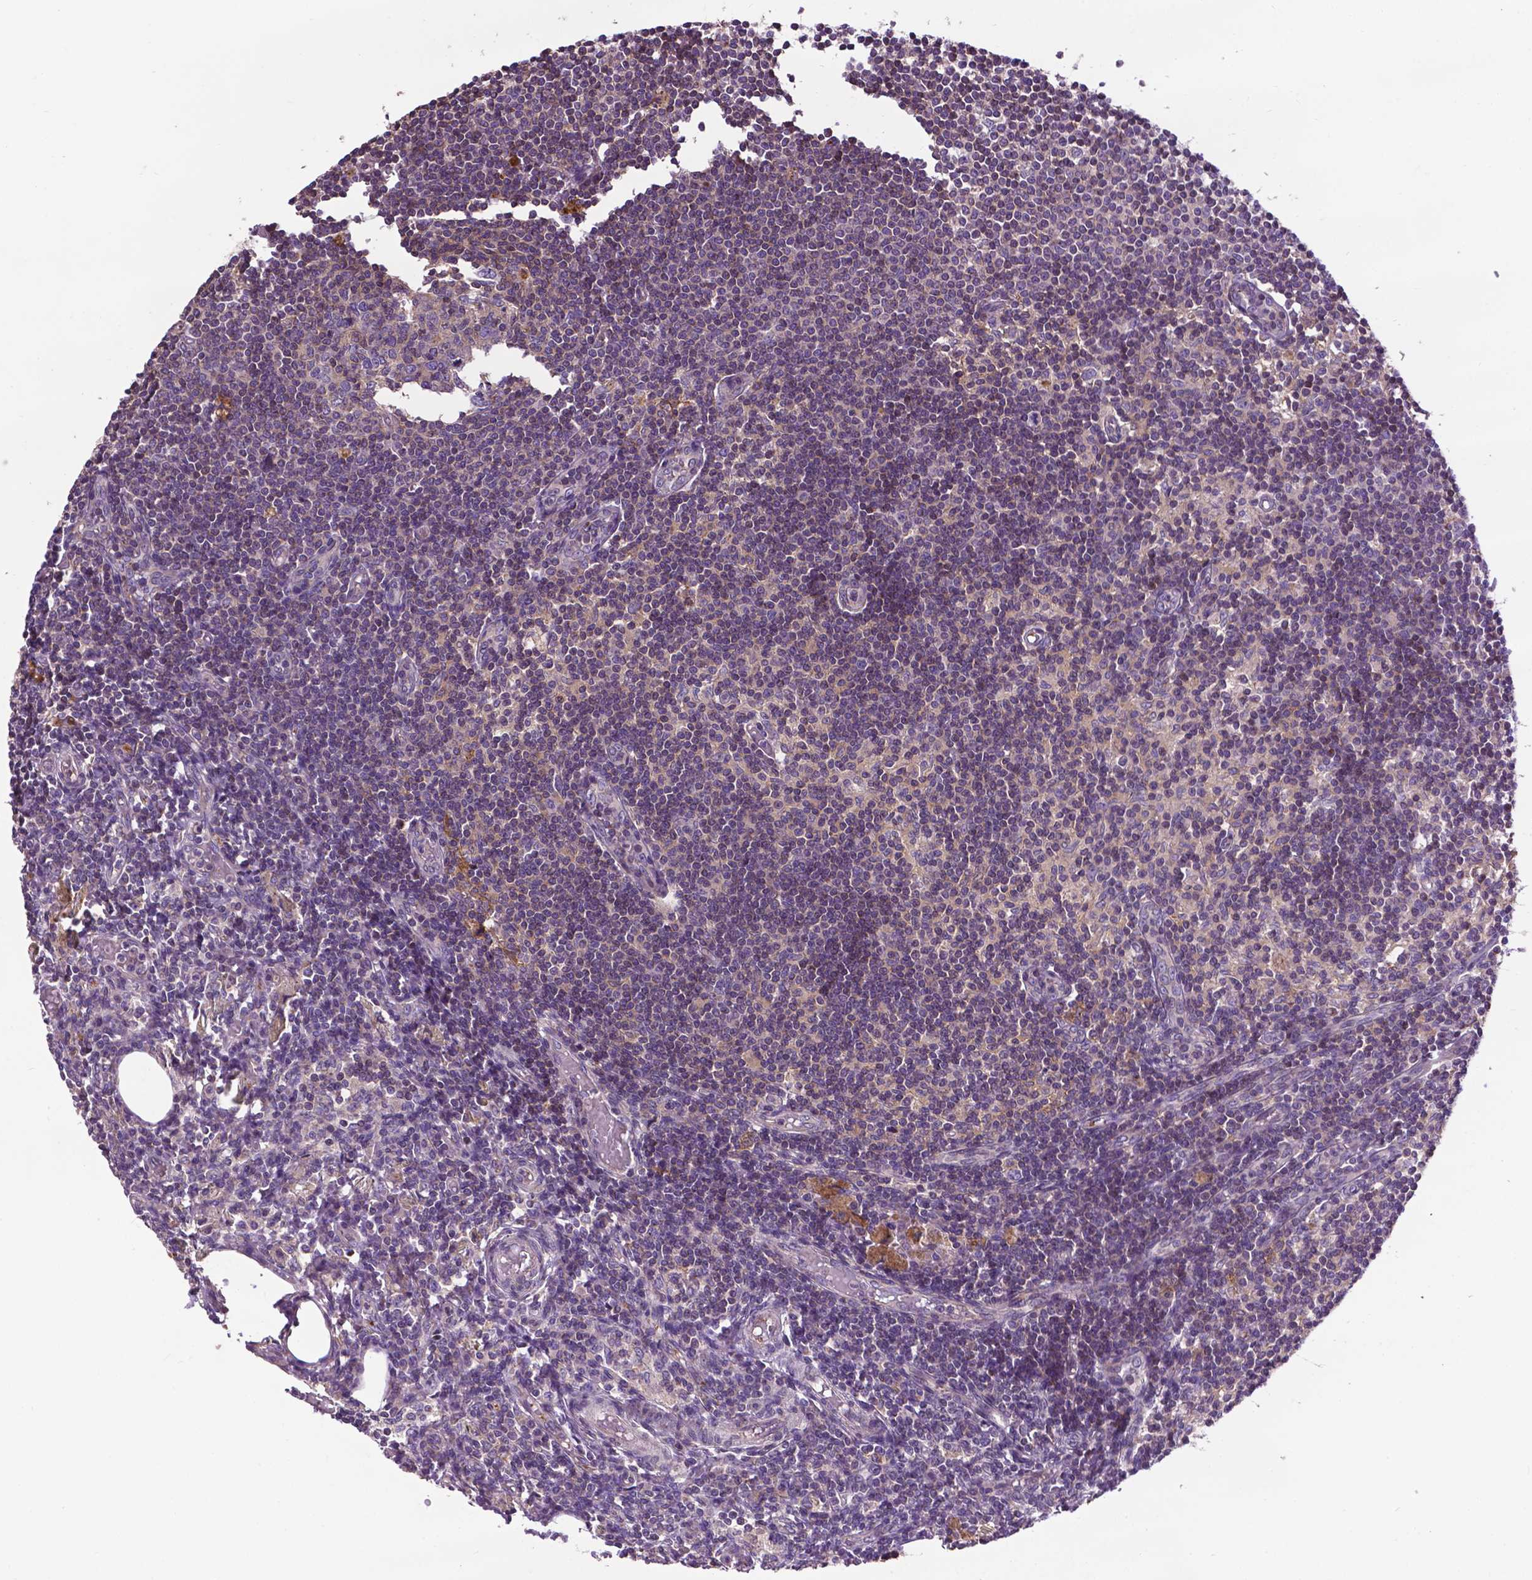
{"staining": {"intensity": "negative", "quantity": "none", "location": "none"}, "tissue": "lymph node", "cell_type": "Germinal center cells", "image_type": "normal", "snomed": [{"axis": "morphology", "description": "Normal tissue, NOS"}, {"axis": "topography", "description": "Lymph node"}], "caption": "This is an immunohistochemistry micrograph of normal lymph node. There is no expression in germinal center cells.", "gene": "SPNS2", "patient": {"sex": "female", "age": 69}}